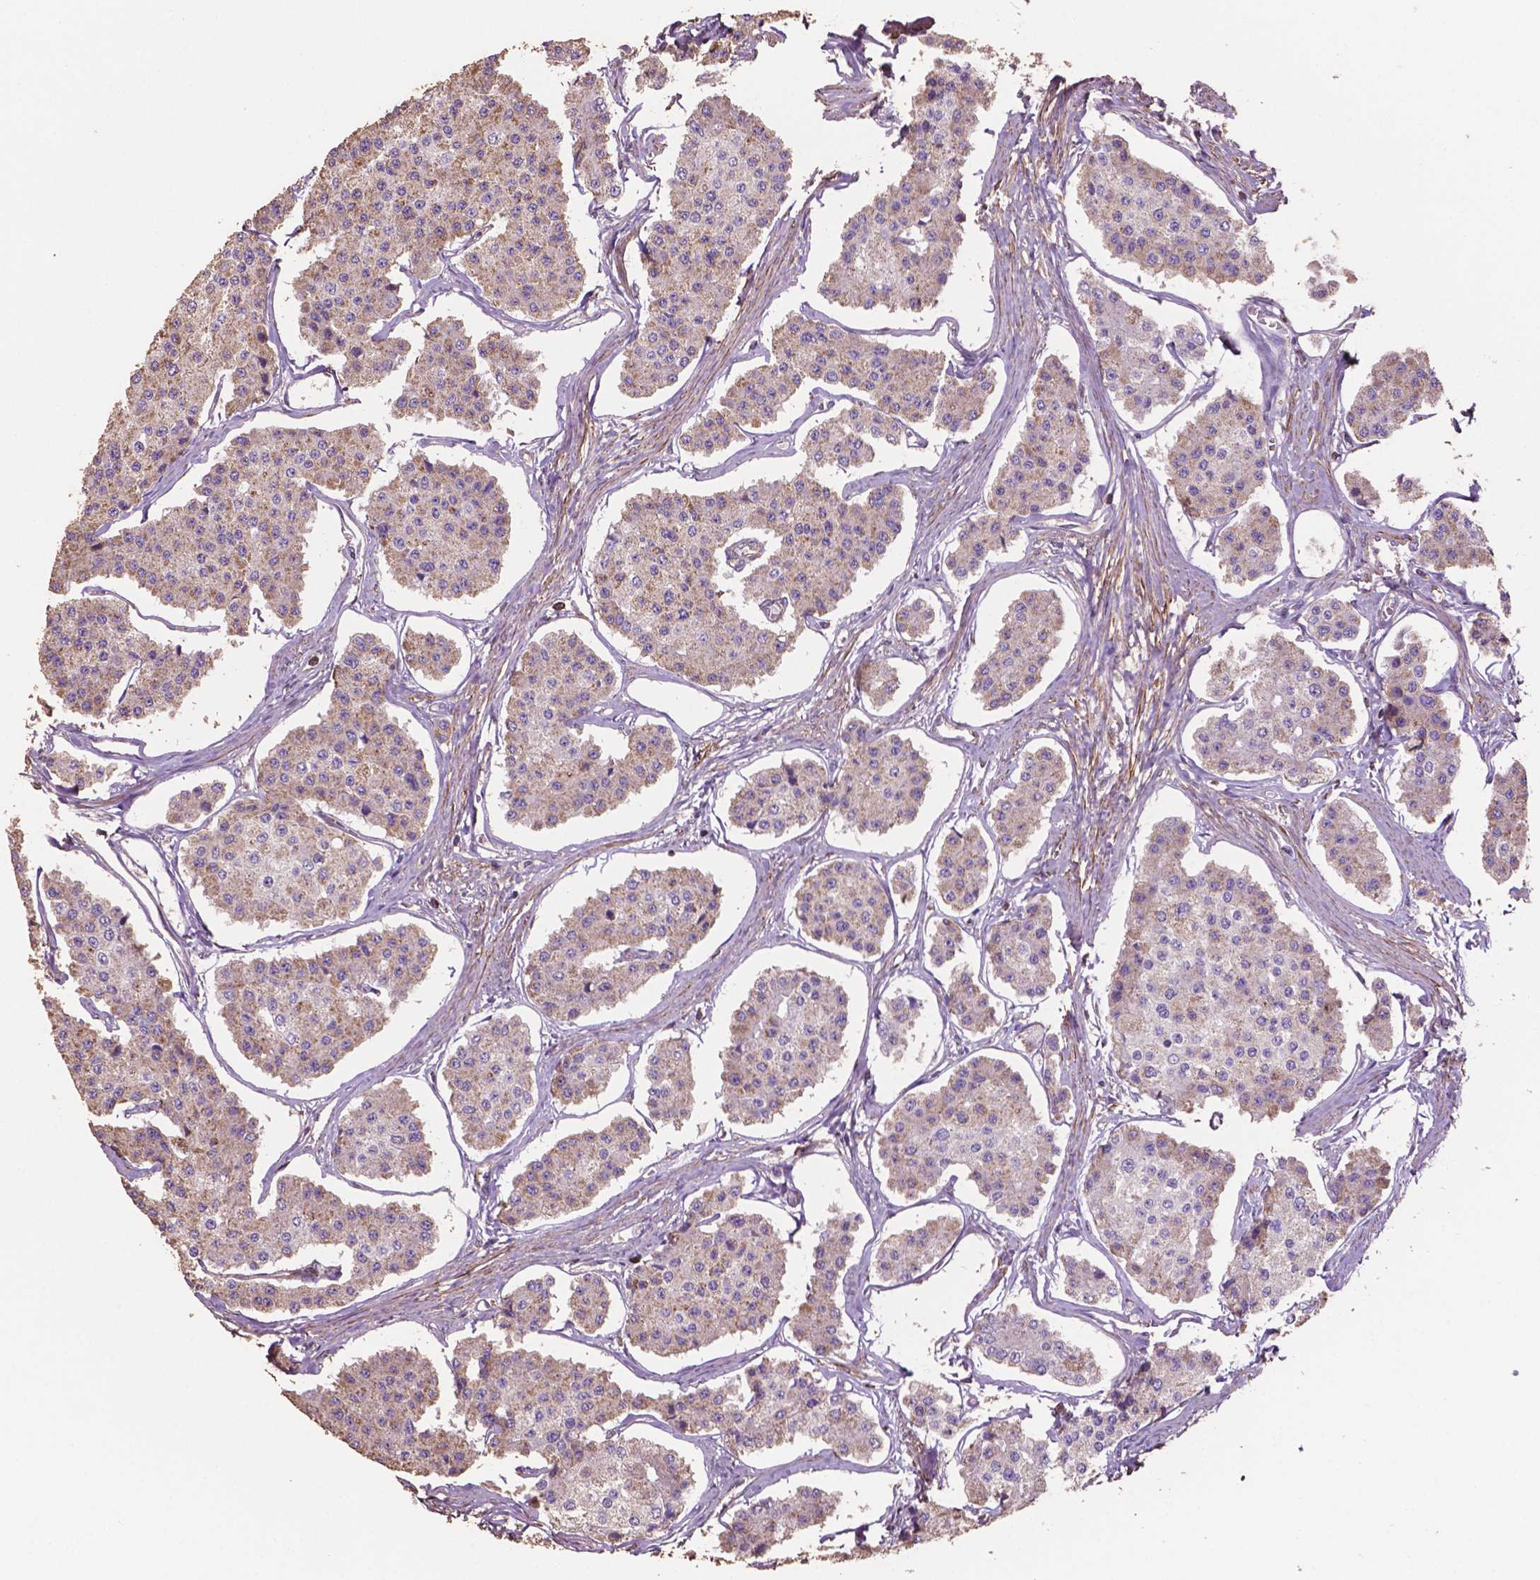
{"staining": {"intensity": "weak", "quantity": "<25%", "location": "cytoplasmic/membranous"}, "tissue": "carcinoid", "cell_type": "Tumor cells", "image_type": "cancer", "snomed": [{"axis": "morphology", "description": "Carcinoid, malignant, NOS"}, {"axis": "topography", "description": "Small intestine"}], "caption": "There is no significant expression in tumor cells of carcinoid.", "gene": "COMMD4", "patient": {"sex": "female", "age": 65}}